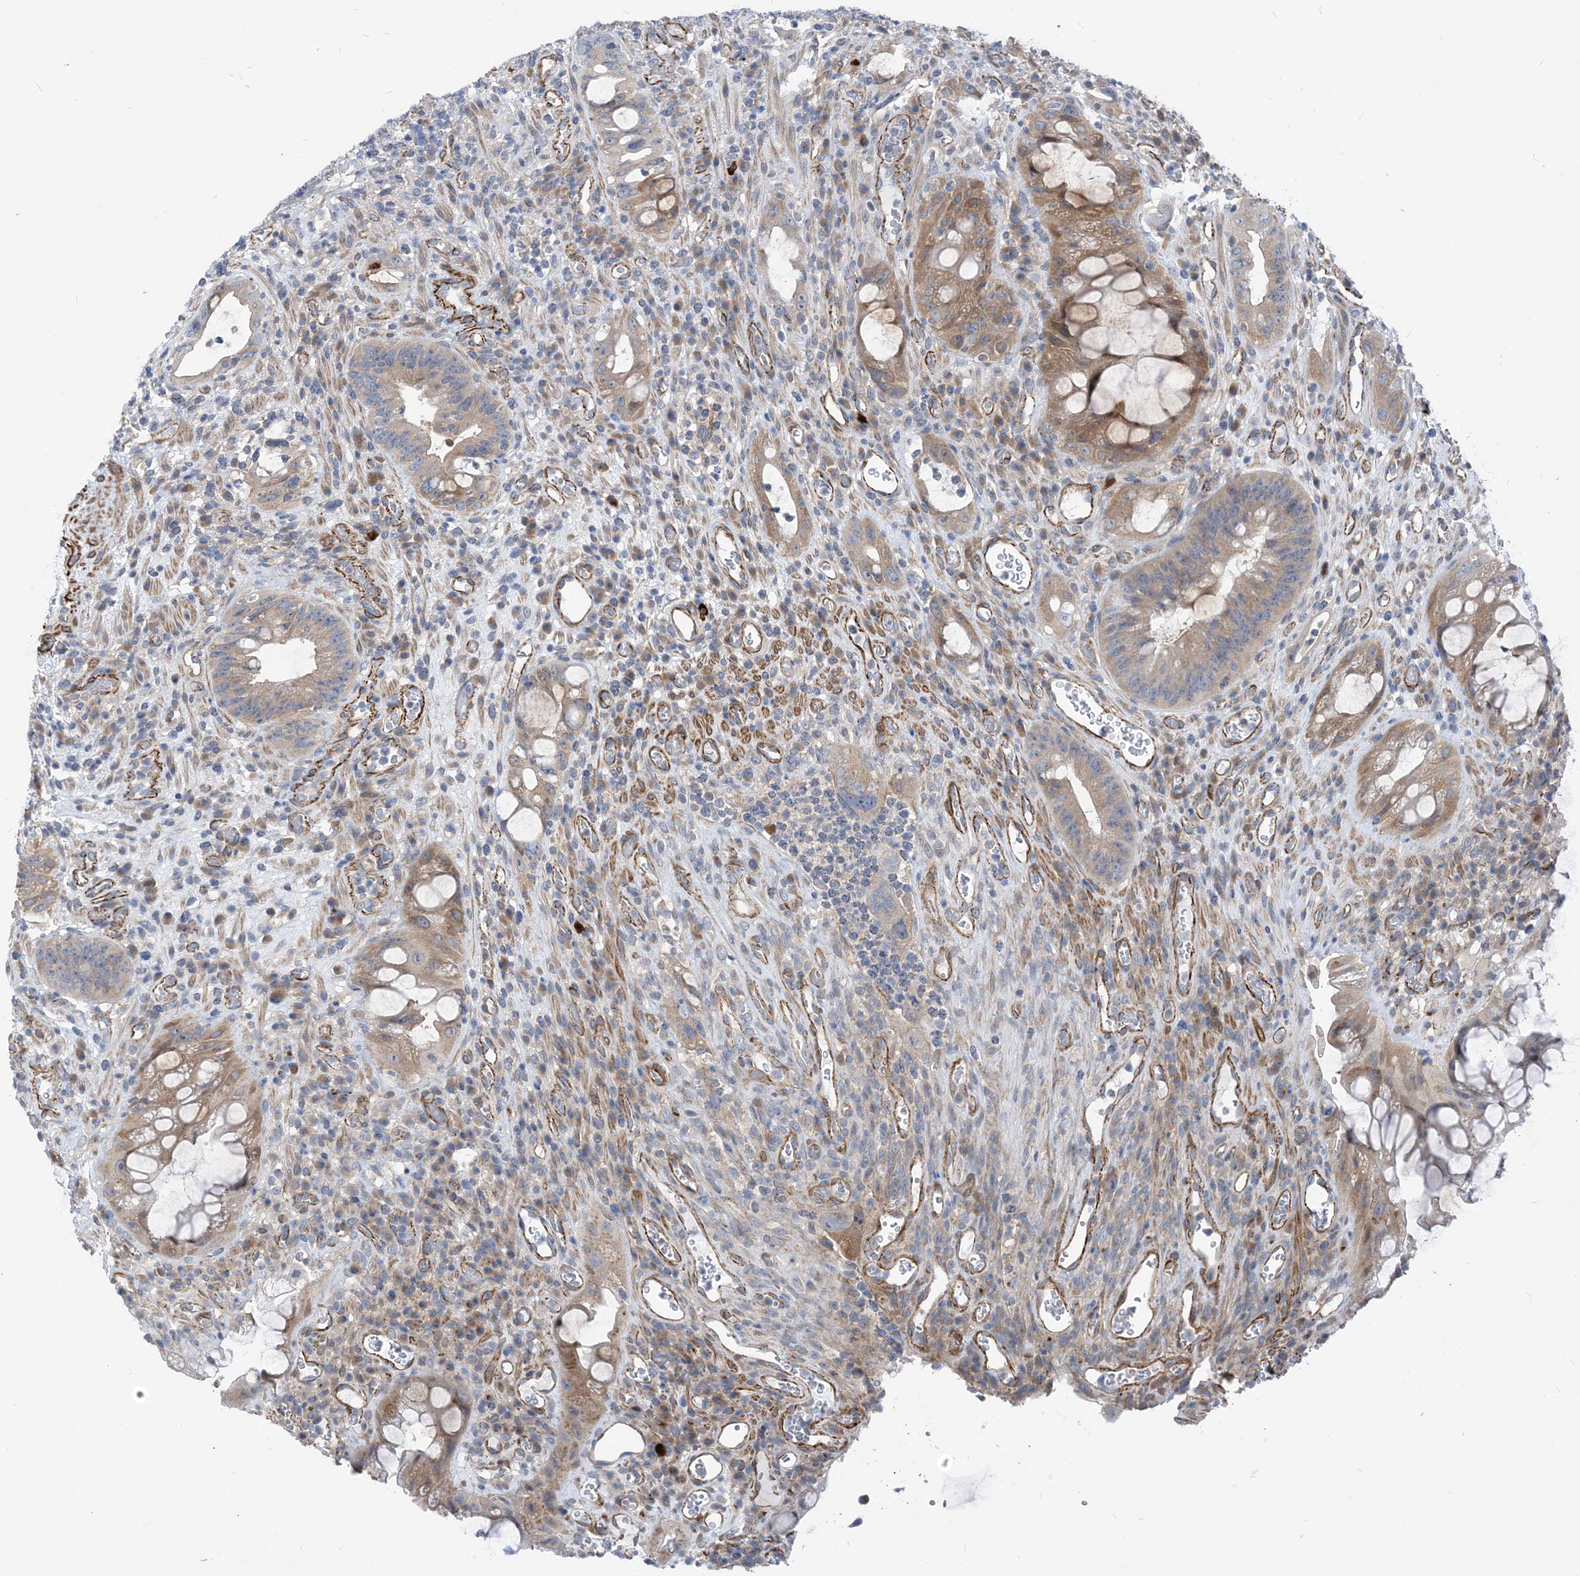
{"staining": {"intensity": "moderate", "quantity": "25%-75%", "location": "cytoplasmic/membranous"}, "tissue": "colorectal cancer", "cell_type": "Tumor cells", "image_type": "cancer", "snomed": [{"axis": "morphology", "description": "Adenocarcinoma, NOS"}, {"axis": "topography", "description": "Rectum"}], "caption": "The photomicrograph demonstrates a brown stain indicating the presence of a protein in the cytoplasmic/membranous of tumor cells in colorectal cancer. (DAB (3,3'-diaminobenzidine) = brown stain, brightfield microscopy at high magnification).", "gene": "PLEKHA3", "patient": {"sex": "male", "age": 59}}